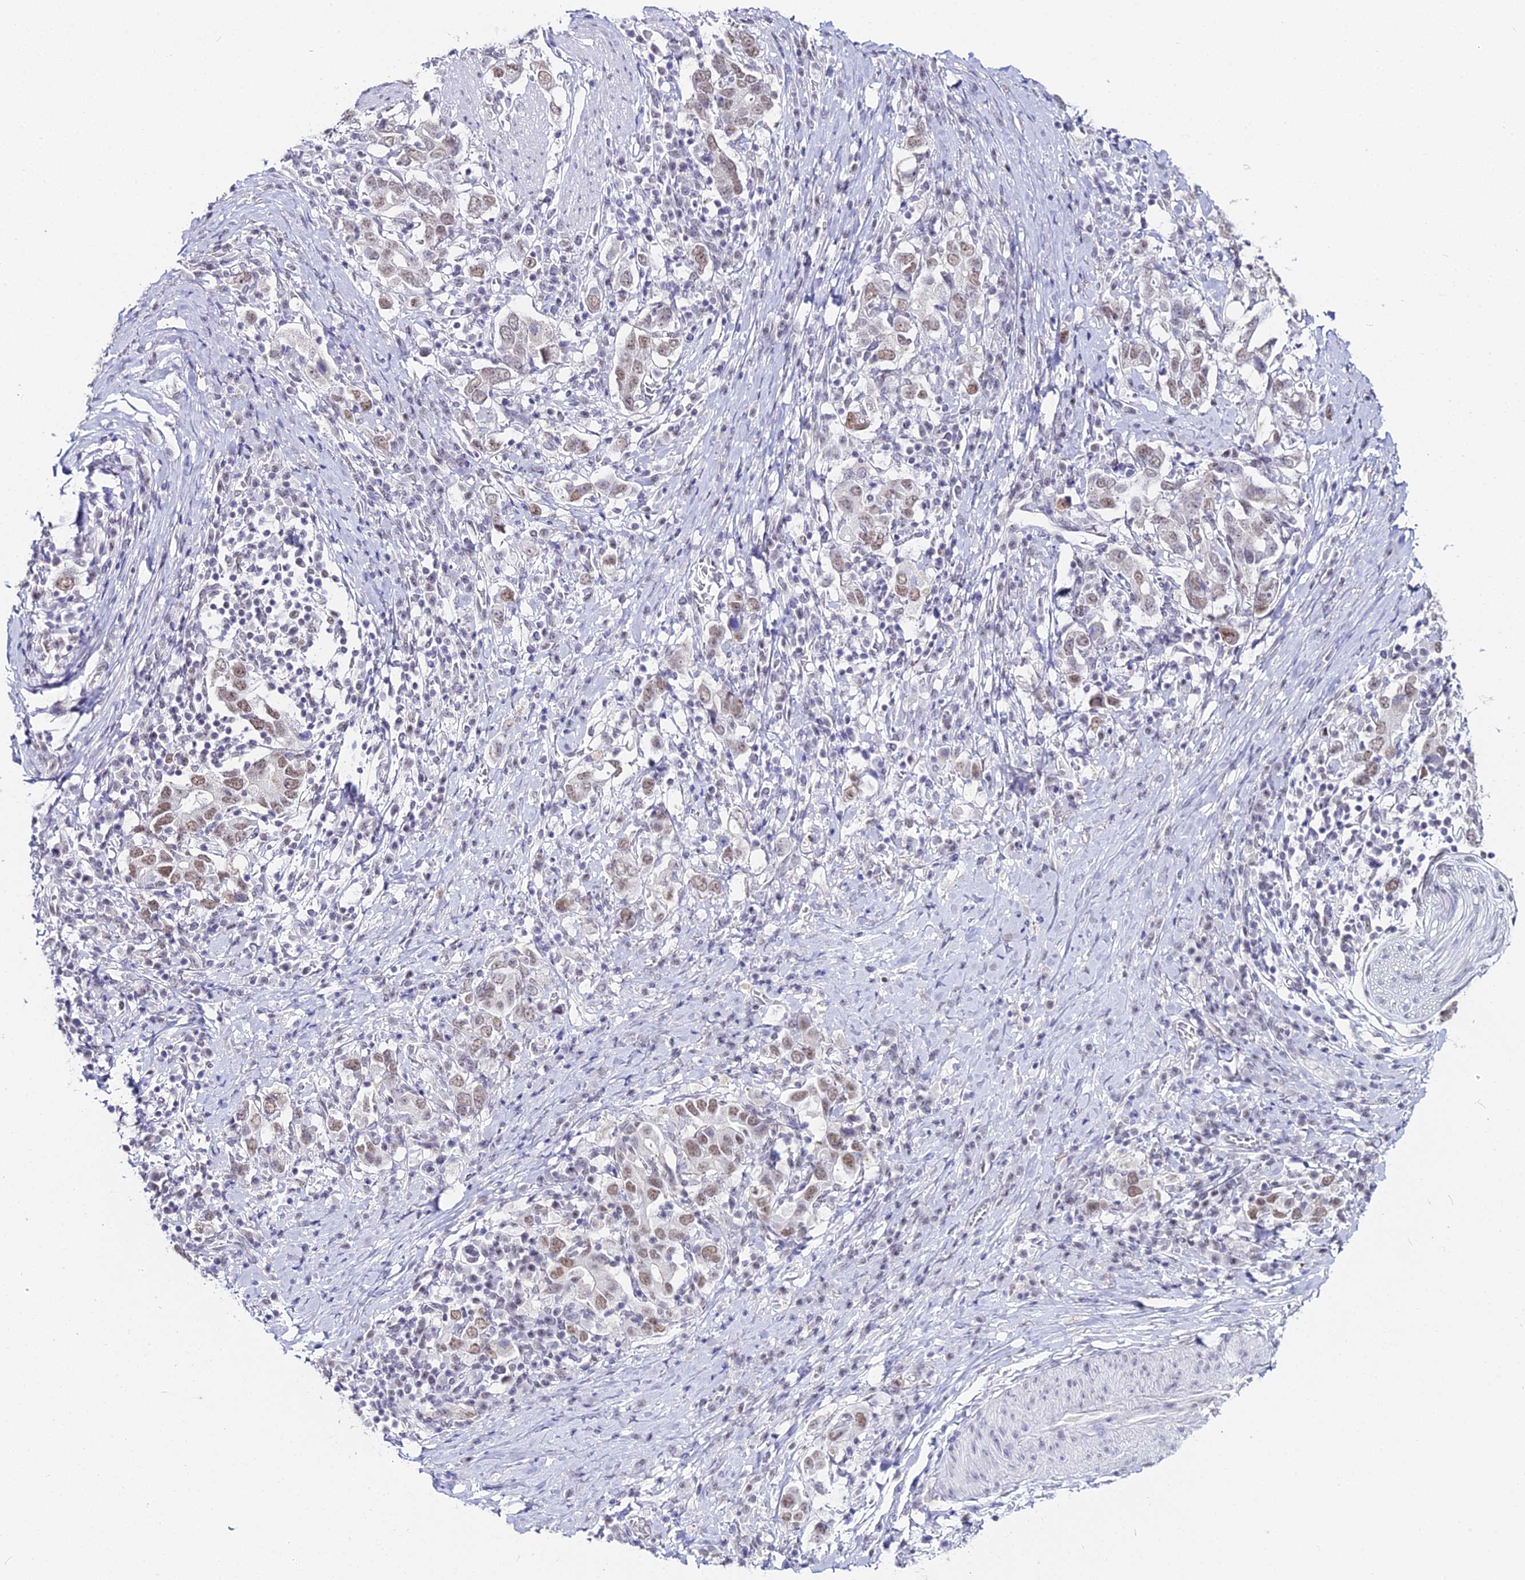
{"staining": {"intensity": "moderate", "quantity": ">75%", "location": "nuclear"}, "tissue": "stomach cancer", "cell_type": "Tumor cells", "image_type": "cancer", "snomed": [{"axis": "morphology", "description": "Adenocarcinoma, NOS"}, {"axis": "topography", "description": "Stomach, upper"}, {"axis": "topography", "description": "Stomach"}], "caption": "The micrograph displays immunohistochemical staining of adenocarcinoma (stomach). There is moderate nuclear expression is present in approximately >75% of tumor cells. (IHC, brightfield microscopy, high magnification).", "gene": "RBM12", "patient": {"sex": "male", "age": 62}}